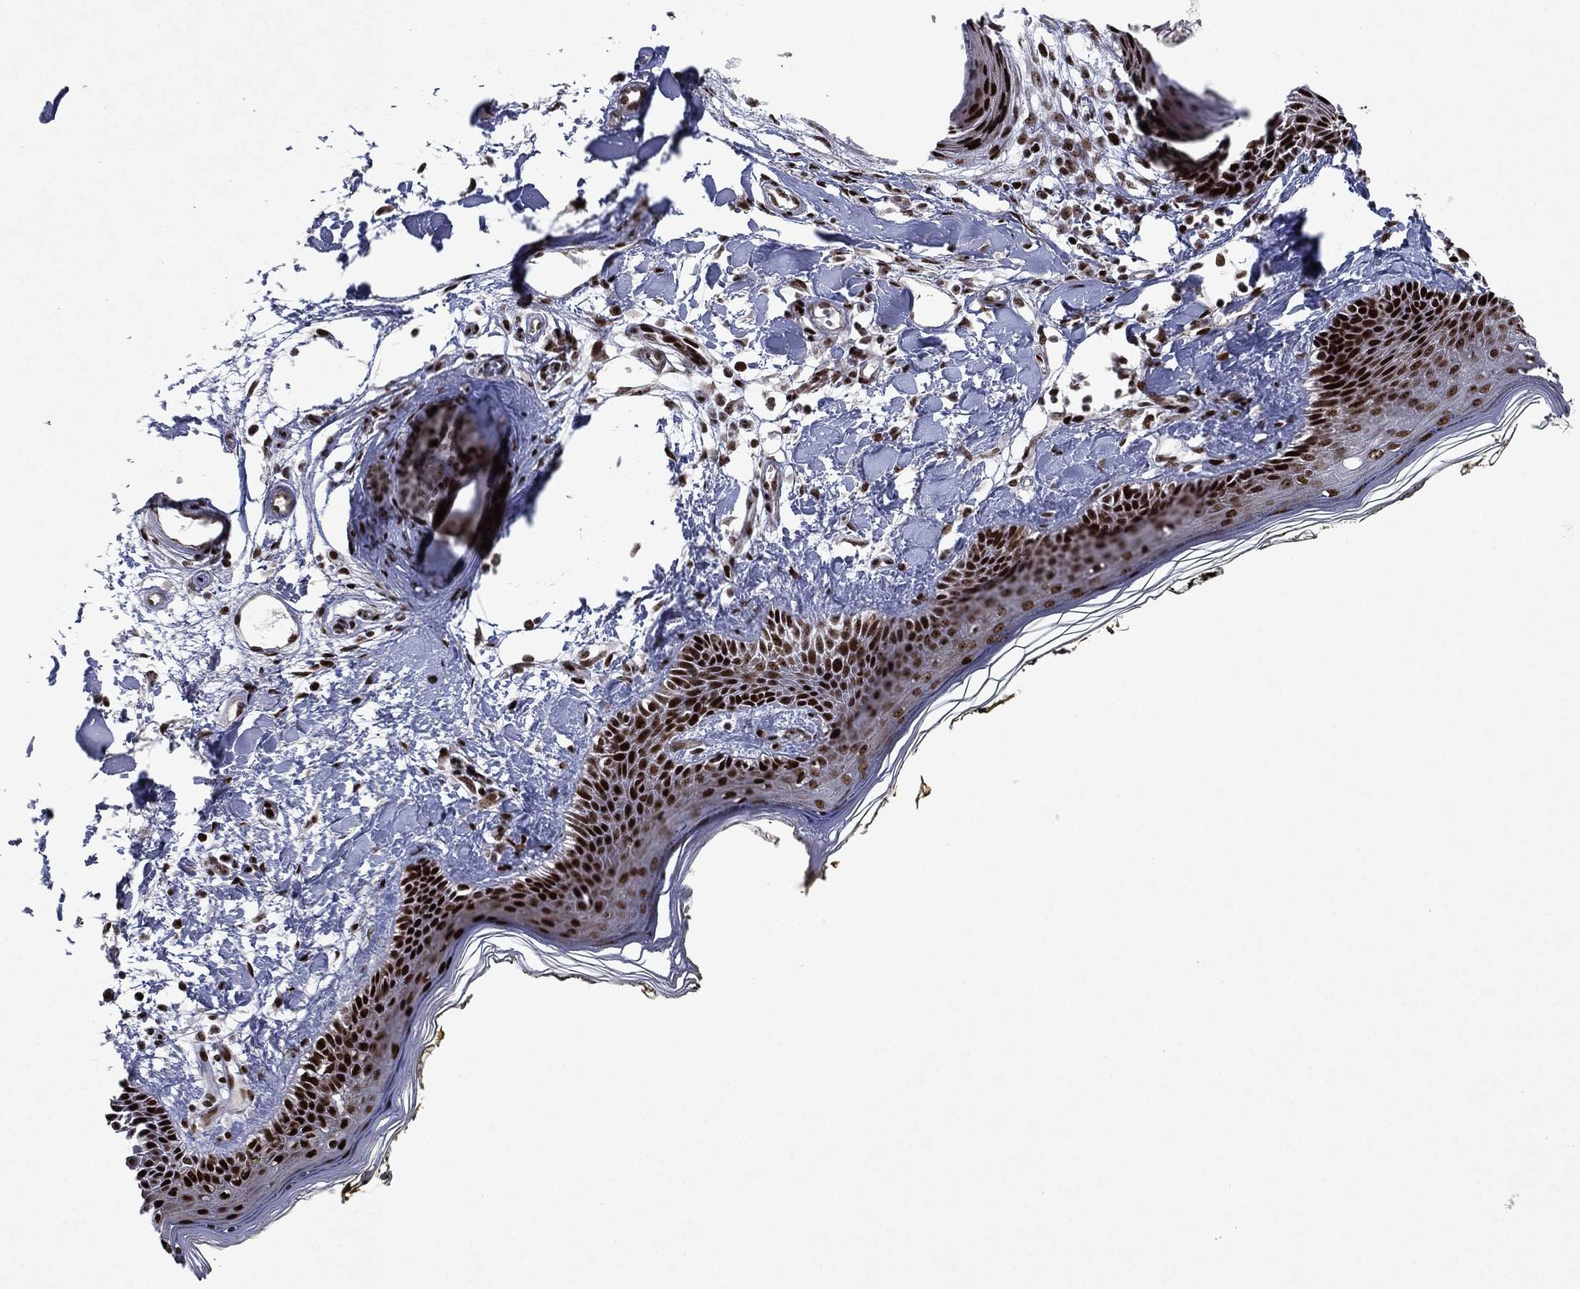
{"staining": {"intensity": "strong", "quantity": "25%-75%", "location": "nuclear"}, "tissue": "skin", "cell_type": "Fibroblasts", "image_type": "normal", "snomed": [{"axis": "morphology", "description": "Normal tissue, NOS"}, {"axis": "topography", "description": "Skin"}], "caption": "Immunohistochemical staining of unremarkable skin shows 25%-75% levels of strong nuclear protein staining in approximately 25%-75% of fibroblasts. (DAB (3,3'-diaminobenzidine) IHC with brightfield microscopy, high magnification).", "gene": "RTF1", "patient": {"sex": "male", "age": 76}}